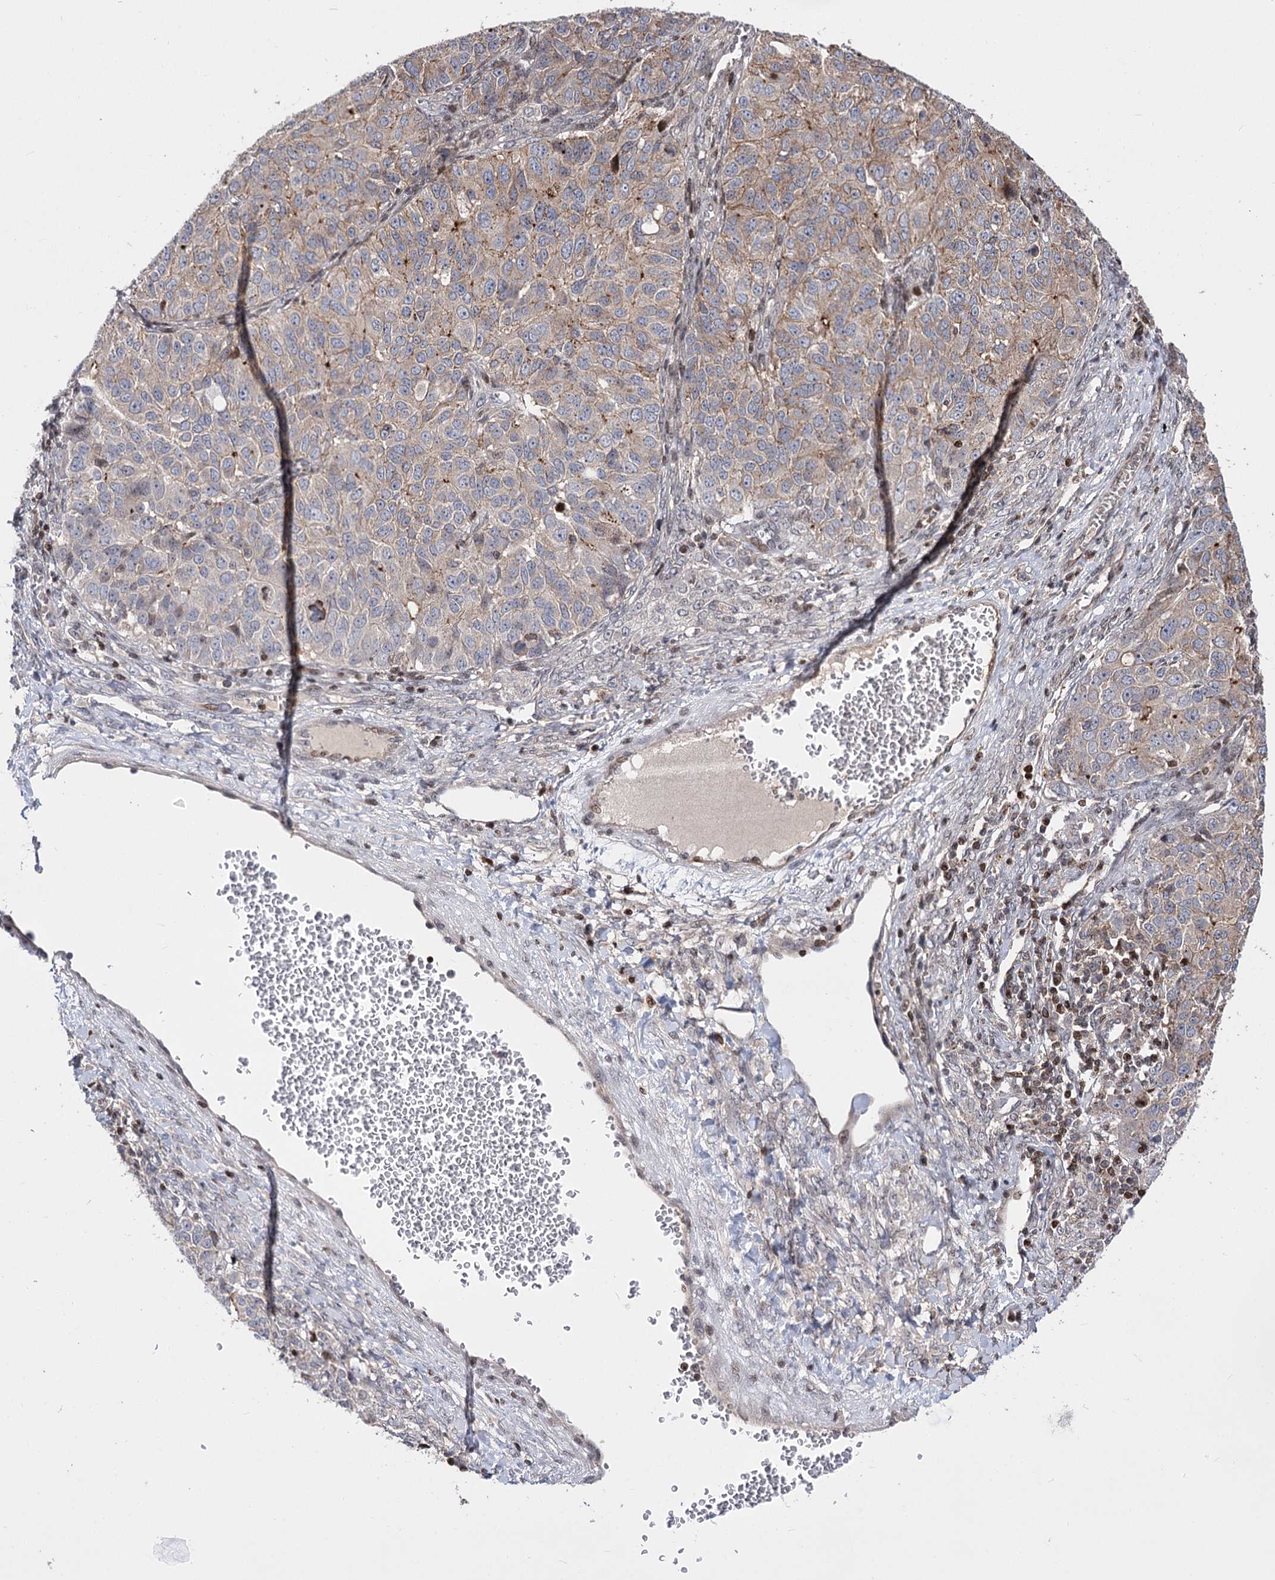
{"staining": {"intensity": "weak", "quantity": ">75%", "location": "cytoplasmic/membranous"}, "tissue": "ovarian cancer", "cell_type": "Tumor cells", "image_type": "cancer", "snomed": [{"axis": "morphology", "description": "Carcinoma, endometroid"}, {"axis": "topography", "description": "Ovary"}], "caption": "Immunohistochemistry staining of ovarian endometroid carcinoma, which reveals low levels of weak cytoplasmic/membranous staining in approximately >75% of tumor cells indicating weak cytoplasmic/membranous protein positivity. The staining was performed using DAB (3,3'-diaminobenzidine) (brown) for protein detection and nuclei were counterstained in hematoxylin (blue).", "gene": "ZFYVE27", "patient": {"sex": "female", "age": 51}}